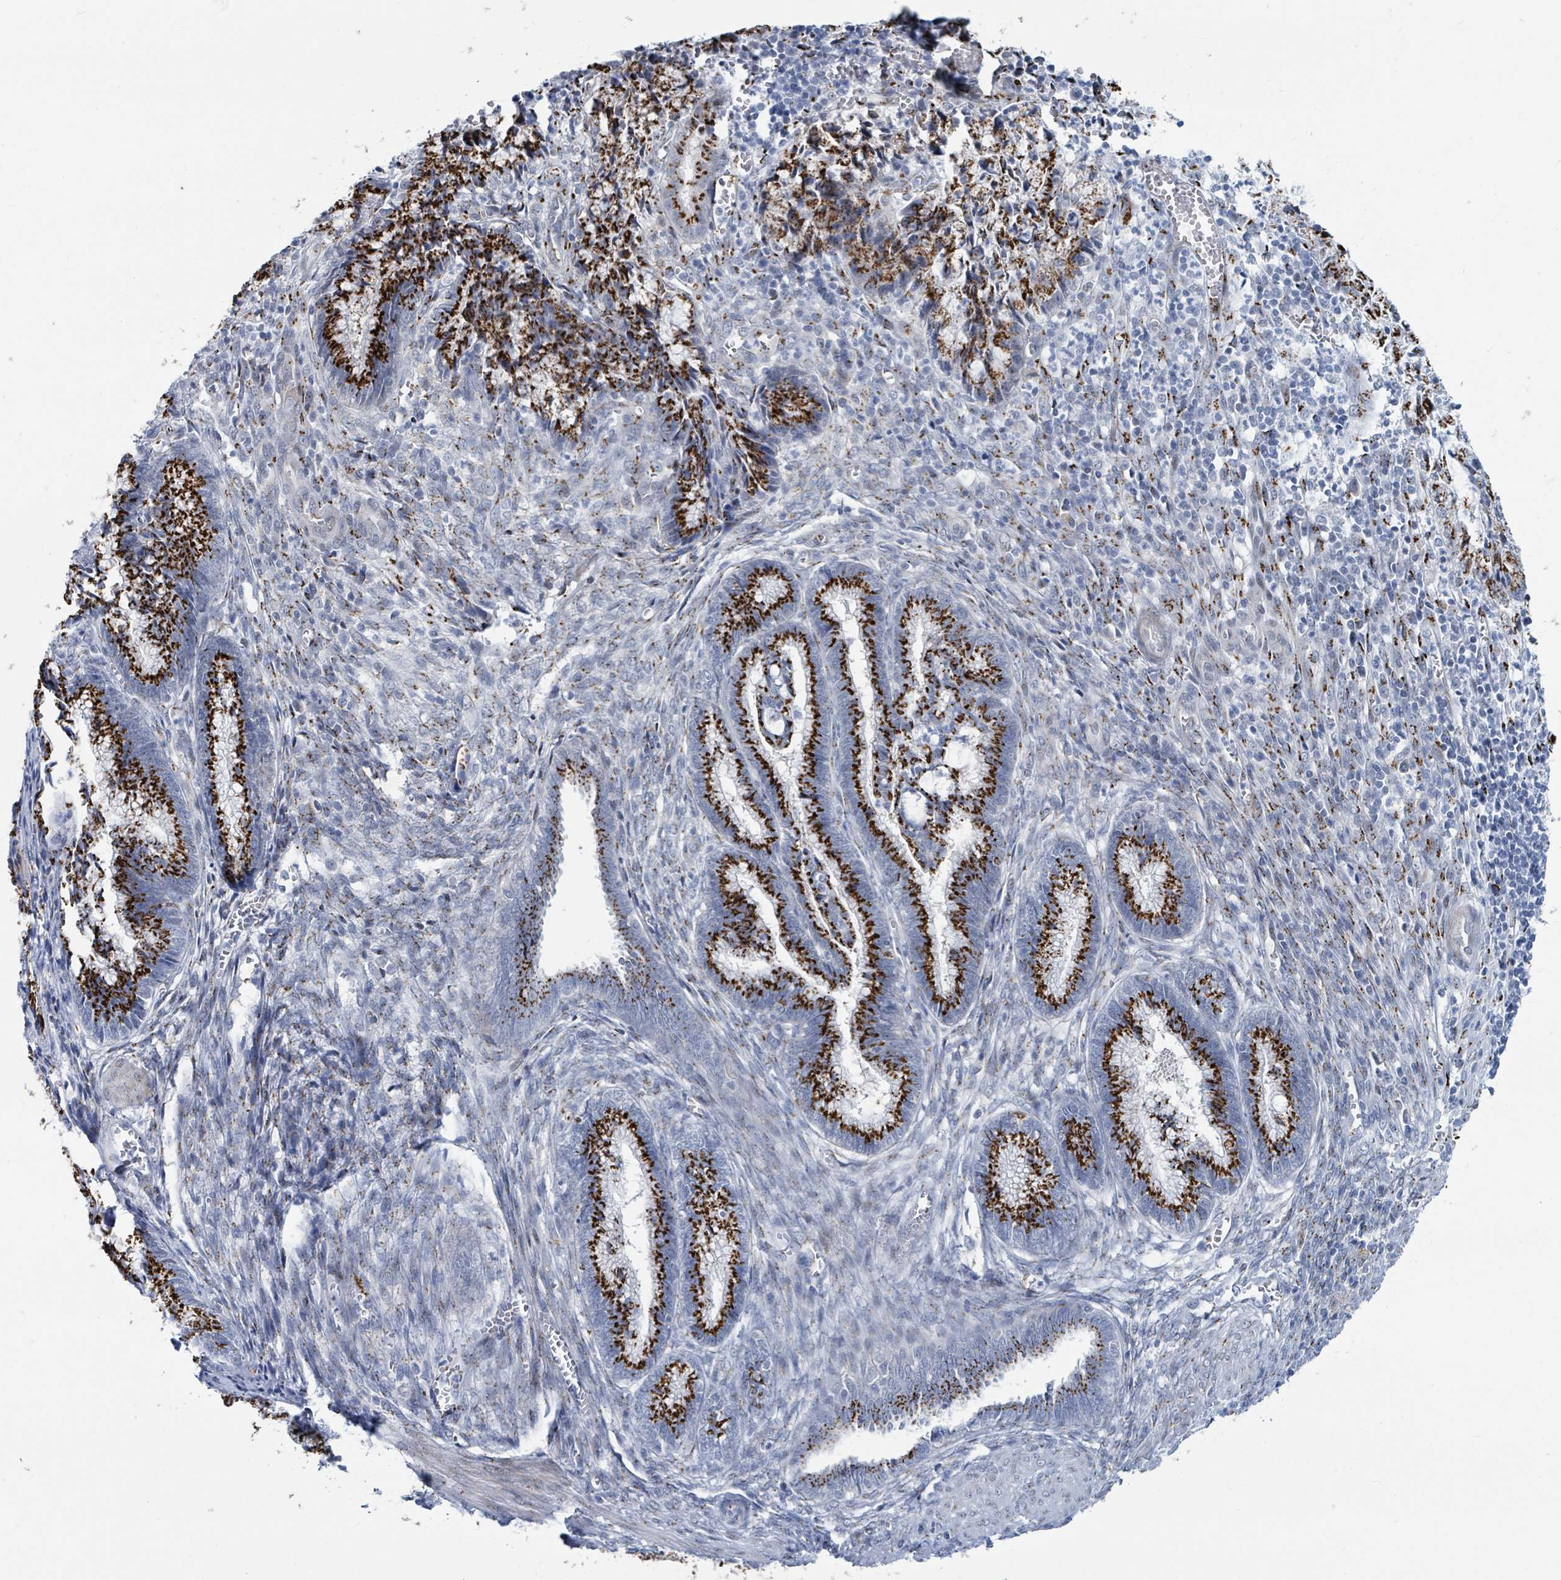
{"staining": {"intensity": "strong", "quantity": "25%-75%", "location": "cytoplasmic/membranous"}, "tissue": "cervical cancer", "cell_type": "Tumor cells", "image_type": "cancer", "snomed": [{"axis": "morphology", "description": "Adenocarcinoma, NOS"}, {"axis": "topography", "description": "Cervix"}], "caption": "Immunohistochemistry (IHC) of adenocarcinoma (cervical) reveals high levels of strong cytoplasmic/membranous expression in approximately 25%-75% of tumor cells.", "gene": "DCAF5", "patient": {"sex": "female", "age": 44}}